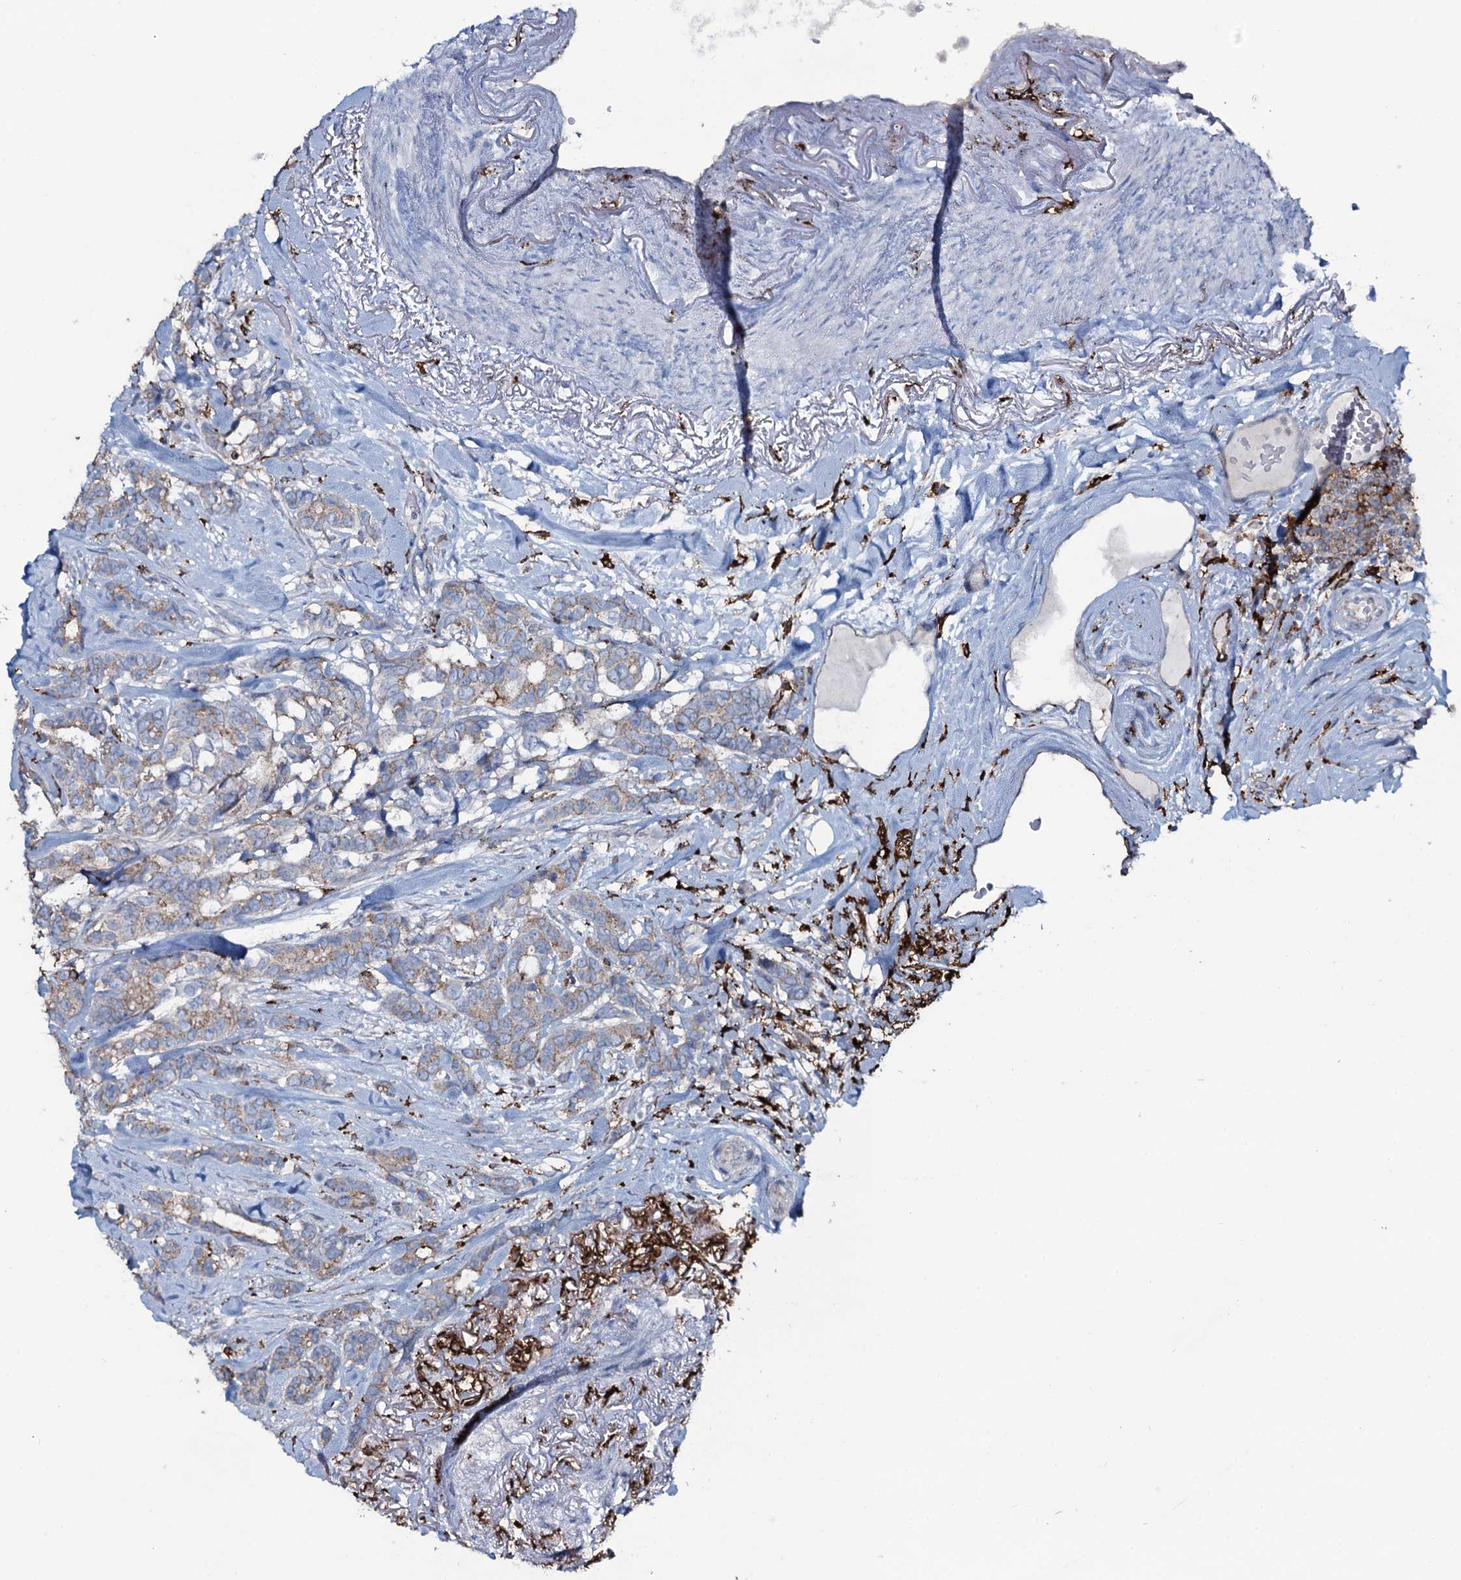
{"staining": {"intensity": "weak", "quantity": ">75%", "location": "cytoplasmic/membranous"}, "tissue": "breast cancer", "cell_type": "Tumor cells", "image_type": "cancer", "snomed": [{"axis": "morphology", "description": "Duct carcinoma"}, {"axis": "topography", "description": "Breast"}], "caption": "Breast invasive ductal carcinoma stained for a protein reveals weak cytoplasmic/membranous positivity in tumor cells. The staining is performed using DAB brown chromogen to label protein expression. The nuclei are counter-stained blue using hematoxylin.", "gene": "OSBPL2", "patient": {"sex": "female", "age": 87}}